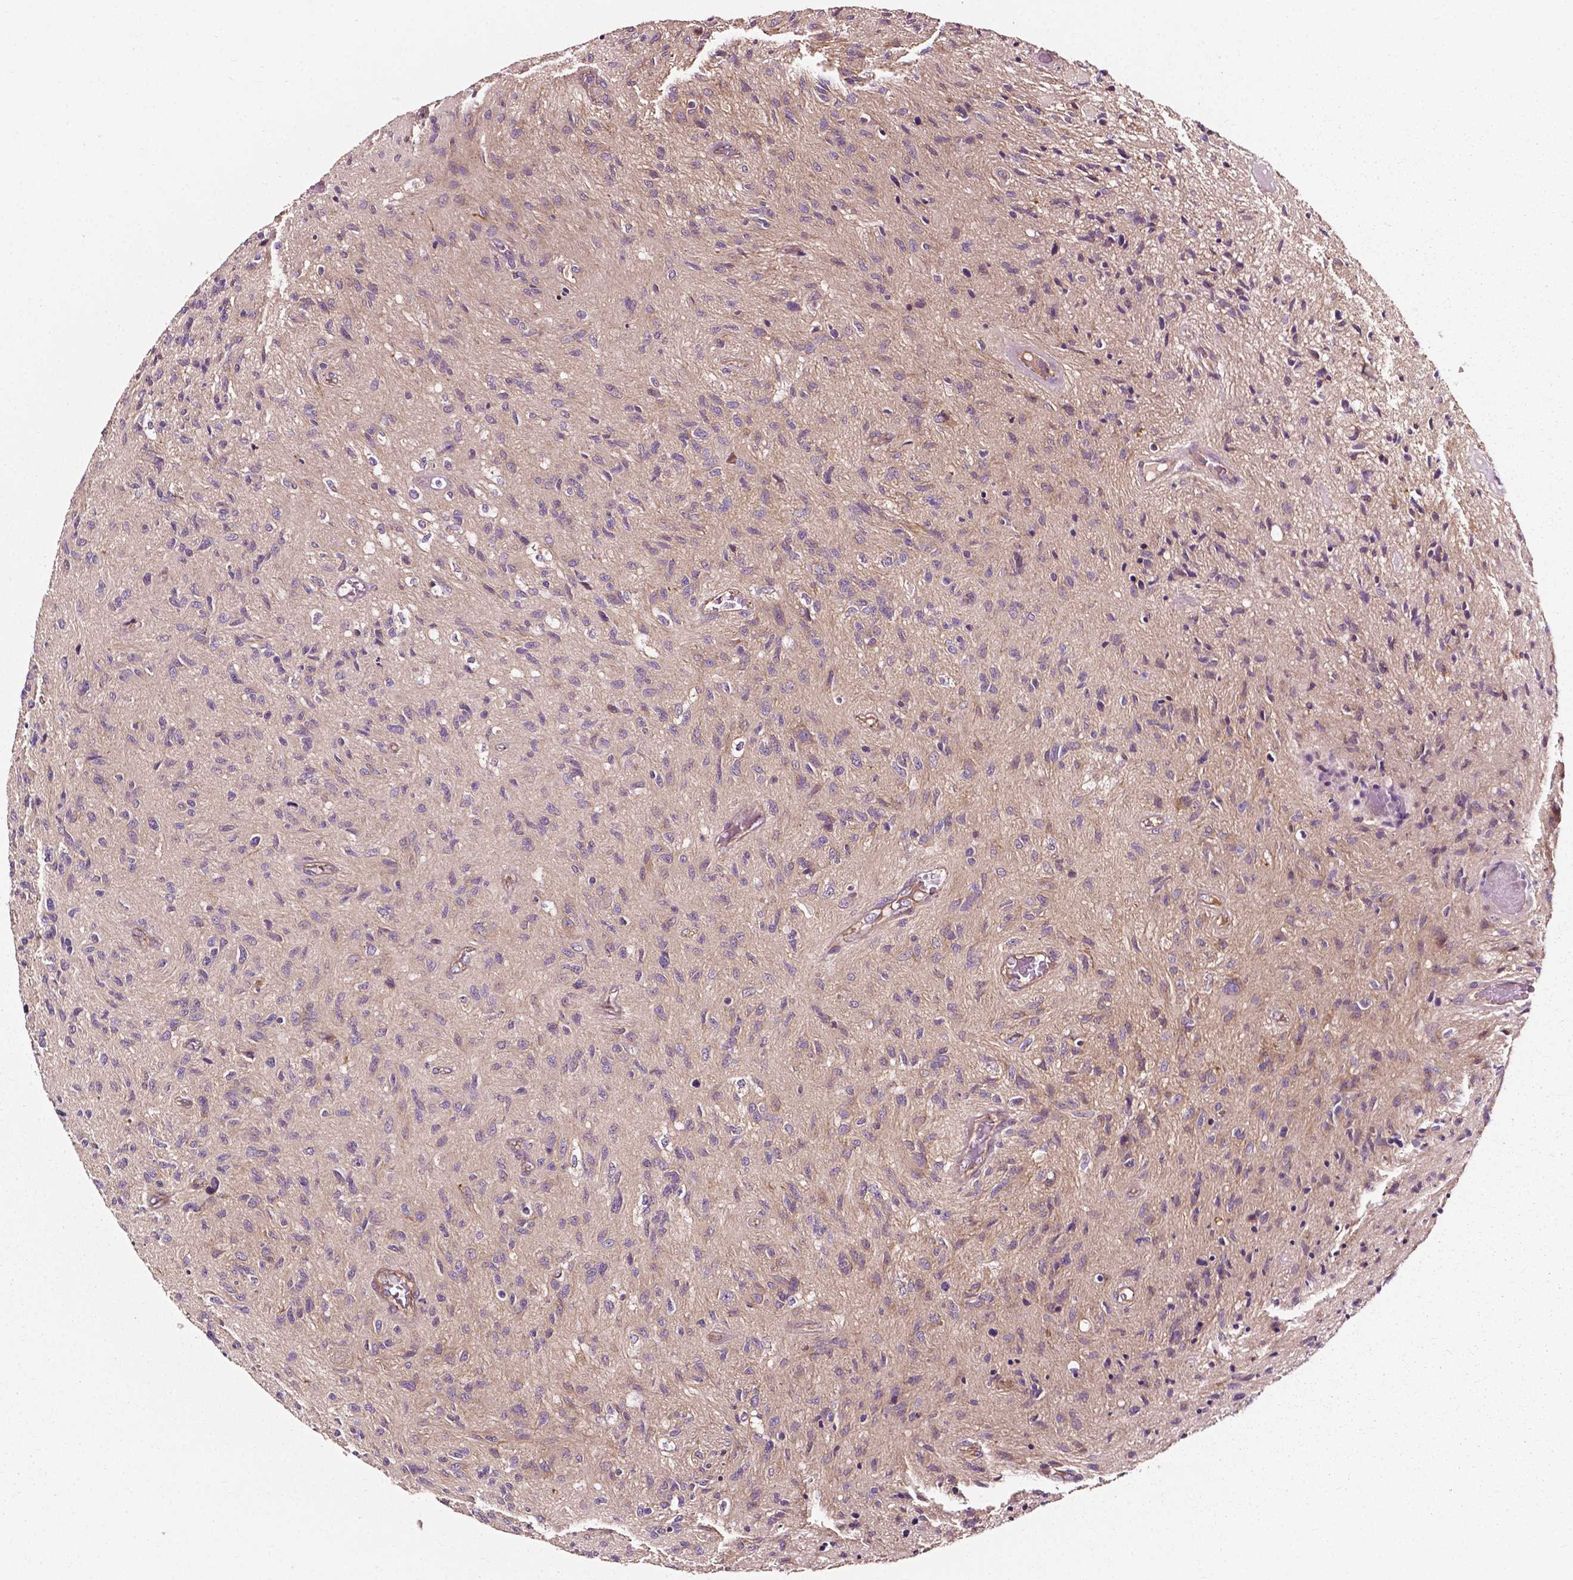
{"staining": {"intensity": "negative", "quantity": "none", "location": "none"}, "tissue": "glioma", "cell_type": "Tumor cells", "image_type": "cancer", "snomed": [{"axis": "morphology", "description": "Glioma, malignant, High grade"}, {"axis": "topography", "description": "Brain"}], "caption": "Glioma stained for a protein using immunohistochemistry reveals no staining tumor cells.", "gene": "ATG16L1", "patient": {"sex": "male", "age": 54}}